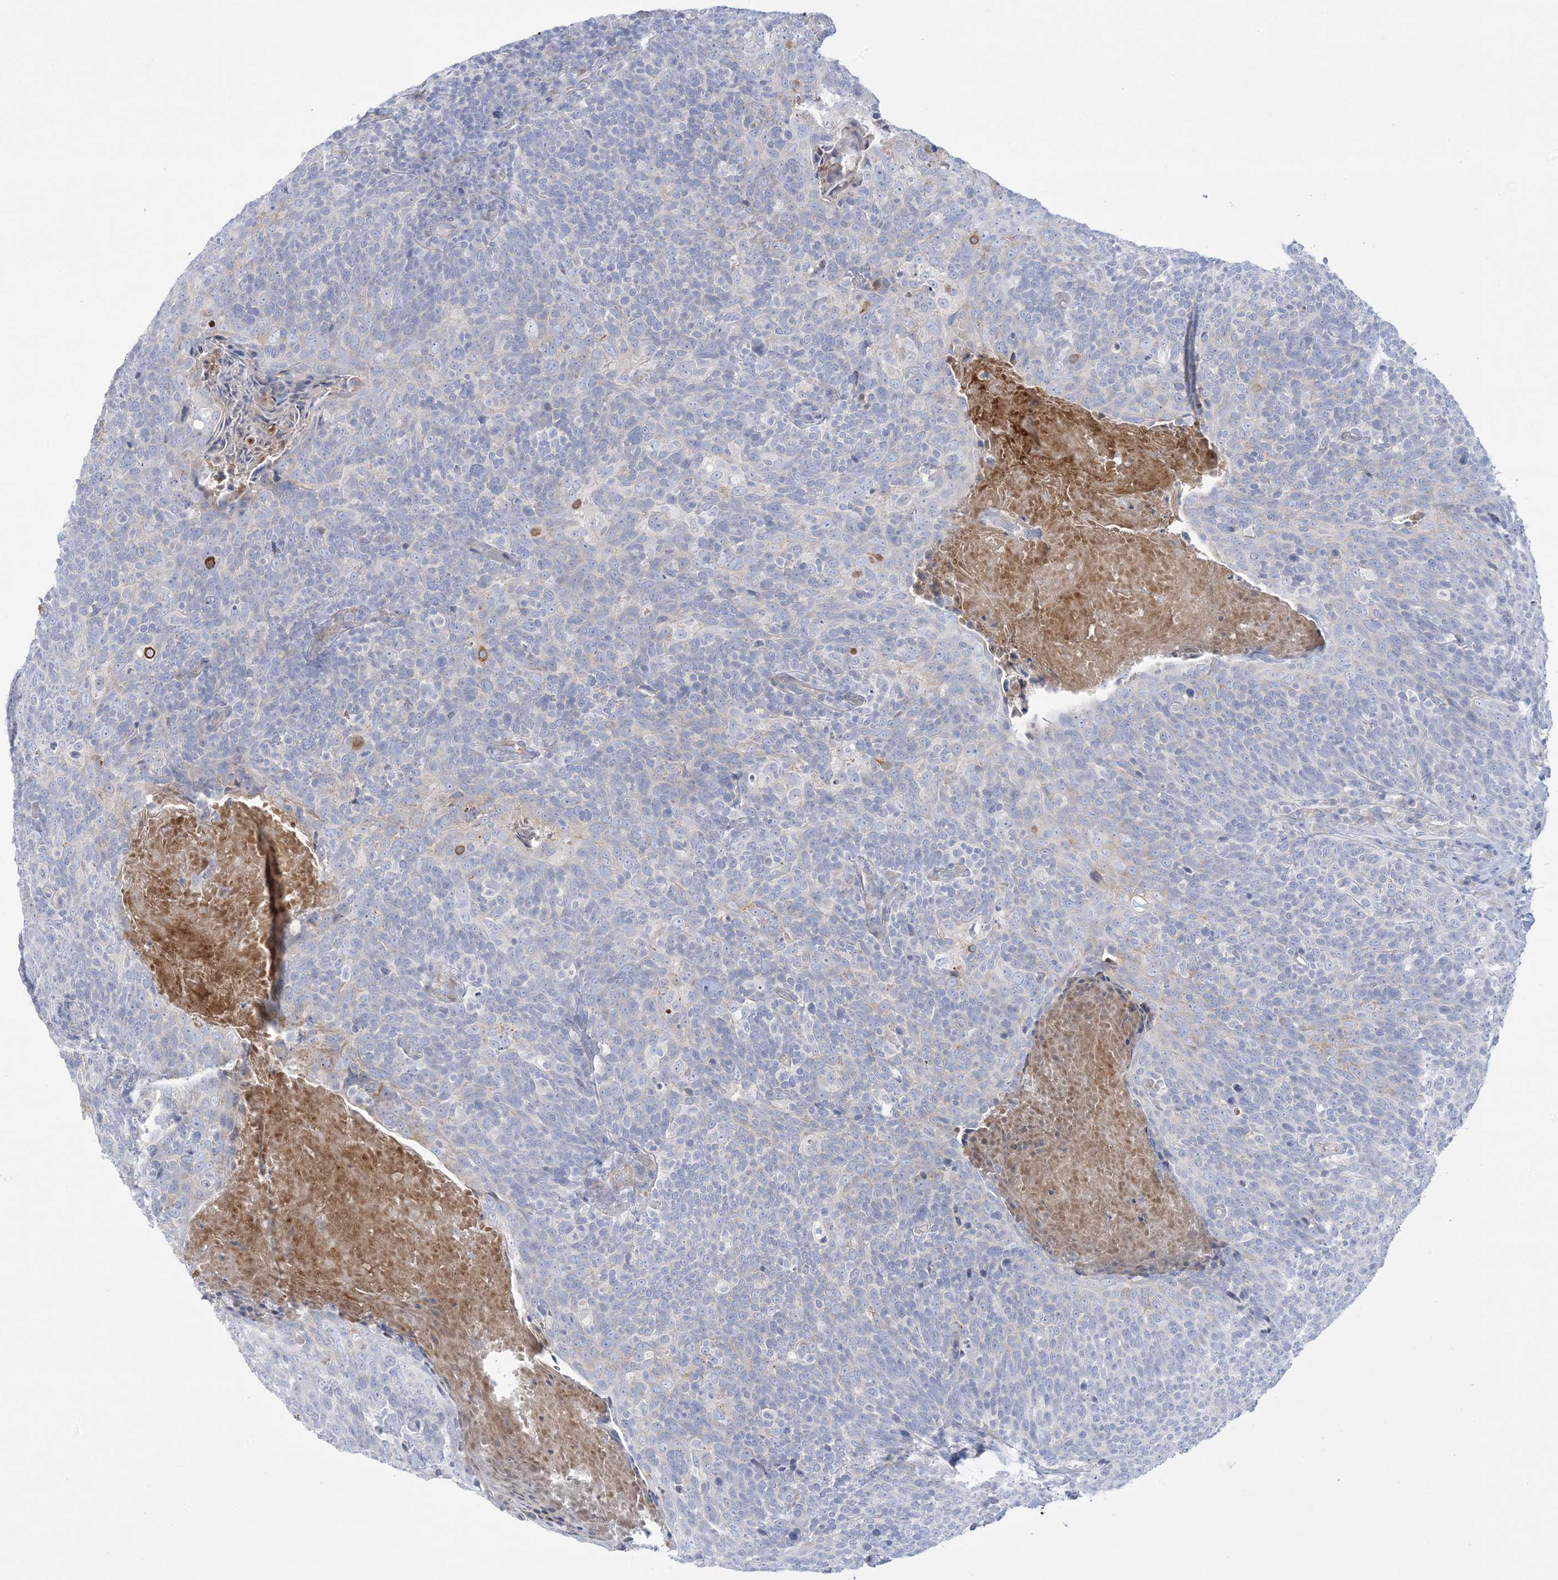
{"staining": {"intensity": "negative", "quantity": "none", "location": "none"}, "tissue": "head and neck cancer", "cell_type": "Tumor cells", "image_type": "cancer", "snomed": [{"axis": "morphology", "description": "Squamous cell carcinoma, NOS"}, {"axis": "morphology", "description": "Squamous cell carcinoma, metastatic, NOS"}, {"axis": "topography", "description": "Lymph node"}, {"axis": "topography", "description": "Head-Neck"}], "caption": "DAB immunohistochemical staining of human metastatic squamous cell carcinoma (head and neck) reveals no significant staining in tumor cells.", "gene": "ATP11C", "patient": {"sex": "male", "age": 62}}